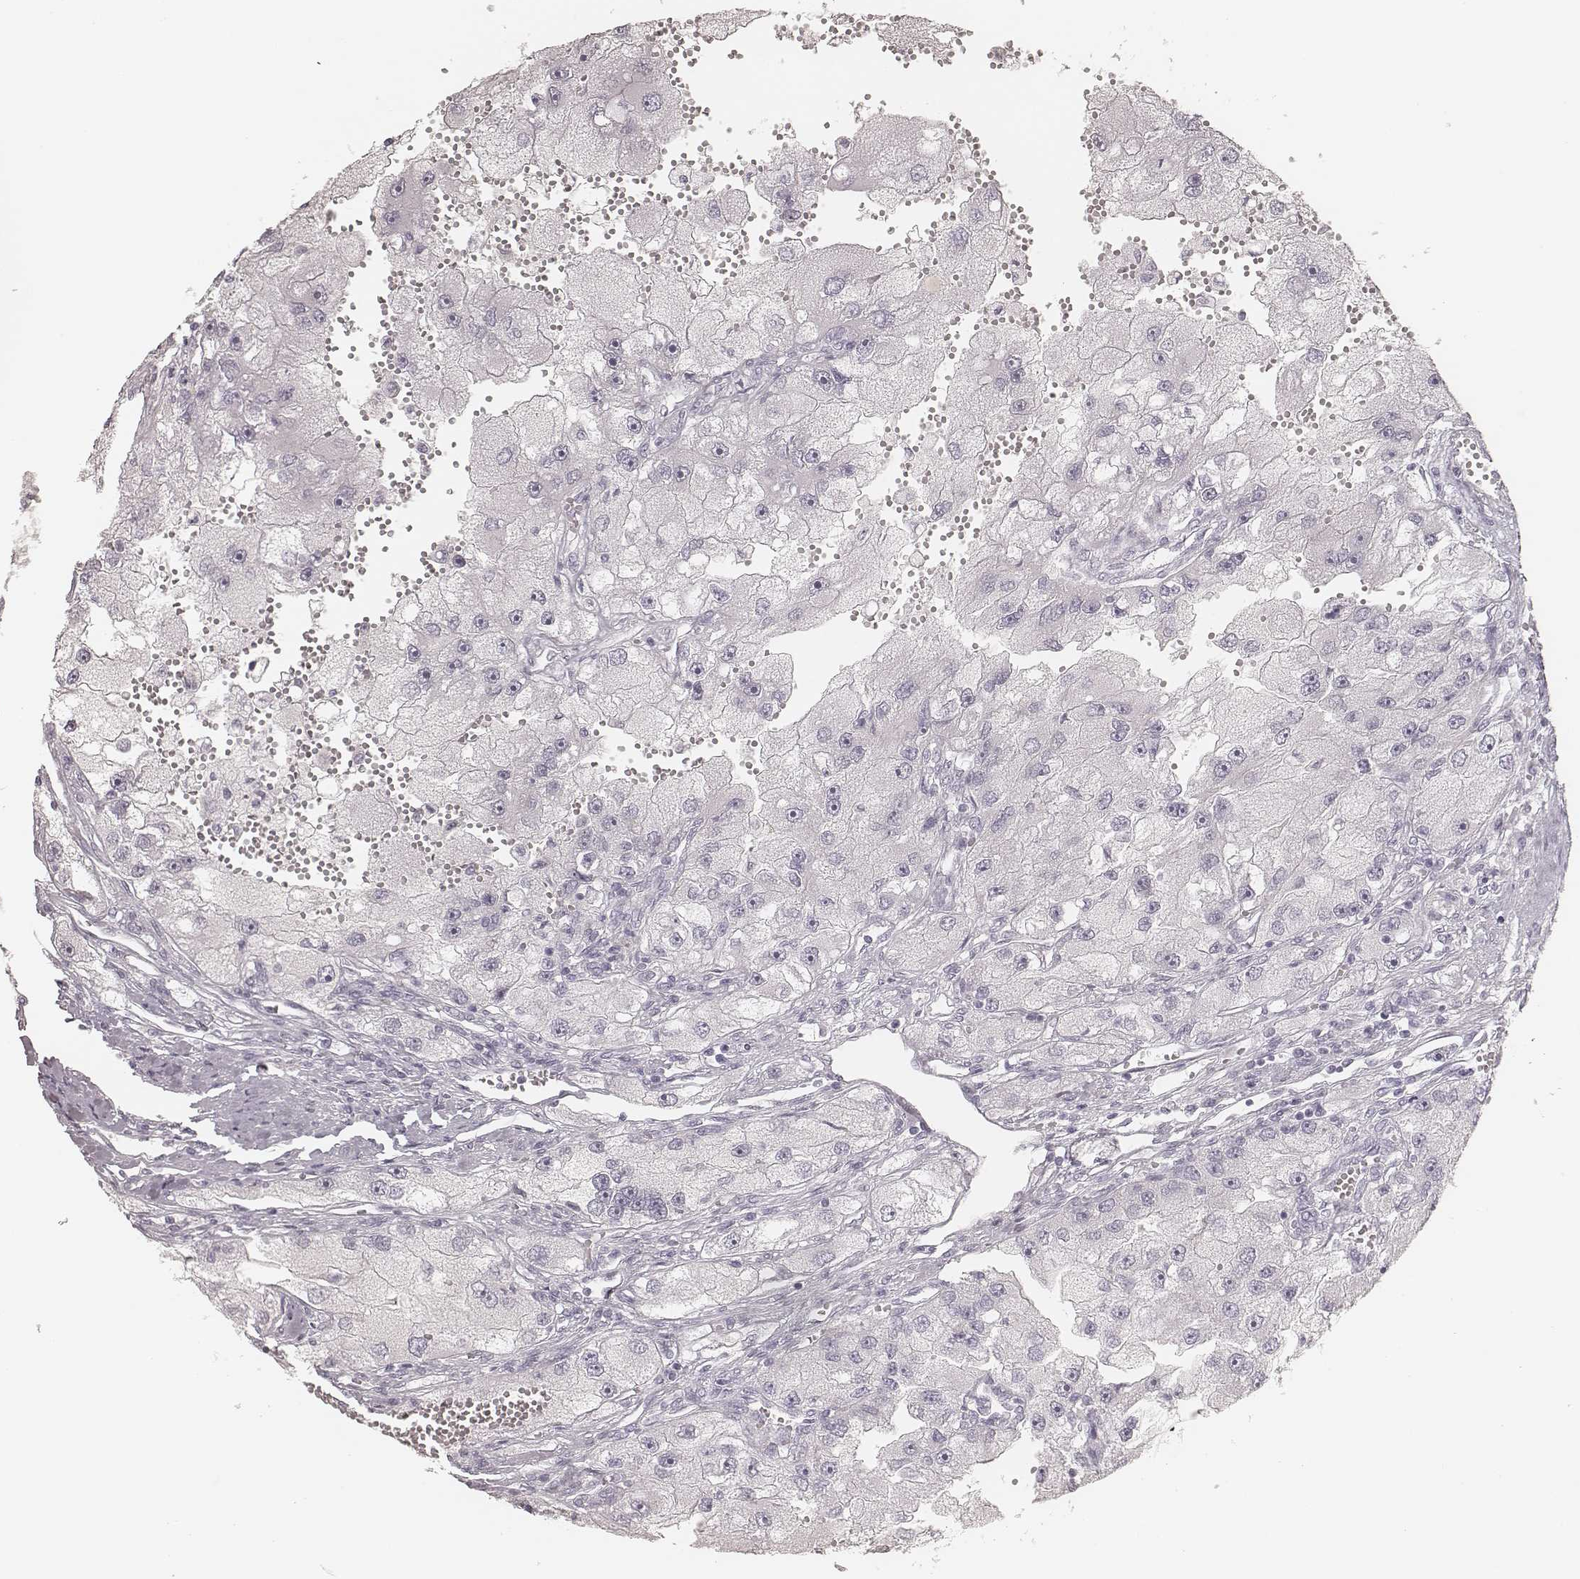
{"staining": {"intensity": "negative", "quantity": "none", "location": "none"}, "tissue": "renal cancer", "cell_type": "Tumor cells", "image_type": "cancer", "snomed": [{"axis": "morphology", "description": "Adenocarcinoma, NOS"}, {"axis": "topography", "description": "Kidney"}], "caption": "Histopathology image shows no significant protein staining in tumor cells of adenocarcinoma (renal). Brightfield microscopy of immunohistochemistry (IHC) stained with DAB (brown) and hematoxylin (blue), captured at high magnification.", "gene": "KRT31", "patient": {"sex": "male", "age": 63}}